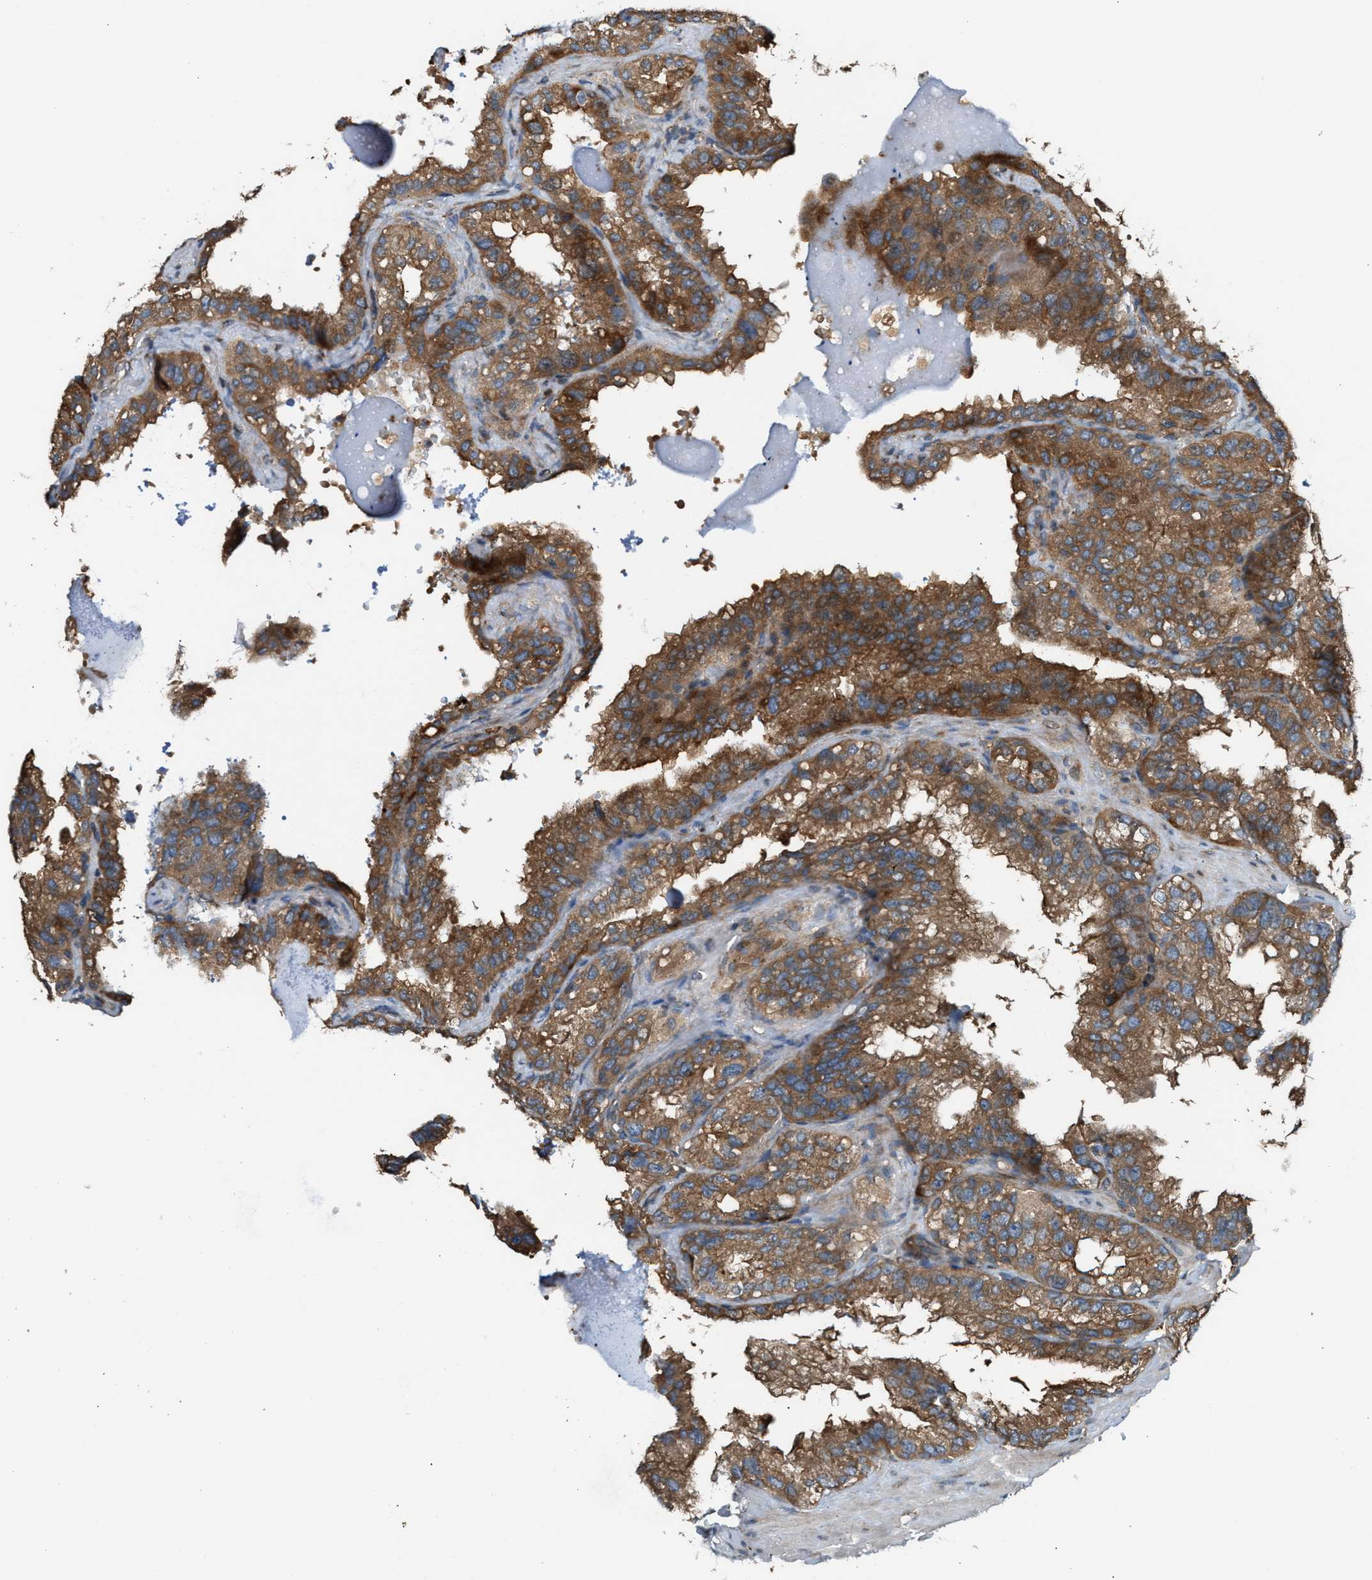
{"staining": {"intensity": "moderate", "quantity": ">75%", "location": "cytoplasmic/membranous"}, "tissue": "seminal vesicle", "cell_type": "Glandular cells", "image_type": "normal", "snomed": [{"axis": "morphology", "description": "Normal tissue, NOS"}, {"axis": "topography", "description": "Seminal veicle"}], "caption": "Human seminal vesicle stained with a protein marker shows moderate staining in glandular cells.", "gene": "BAIAP2L1", "patient": {"sex": "male", "age": 68}}